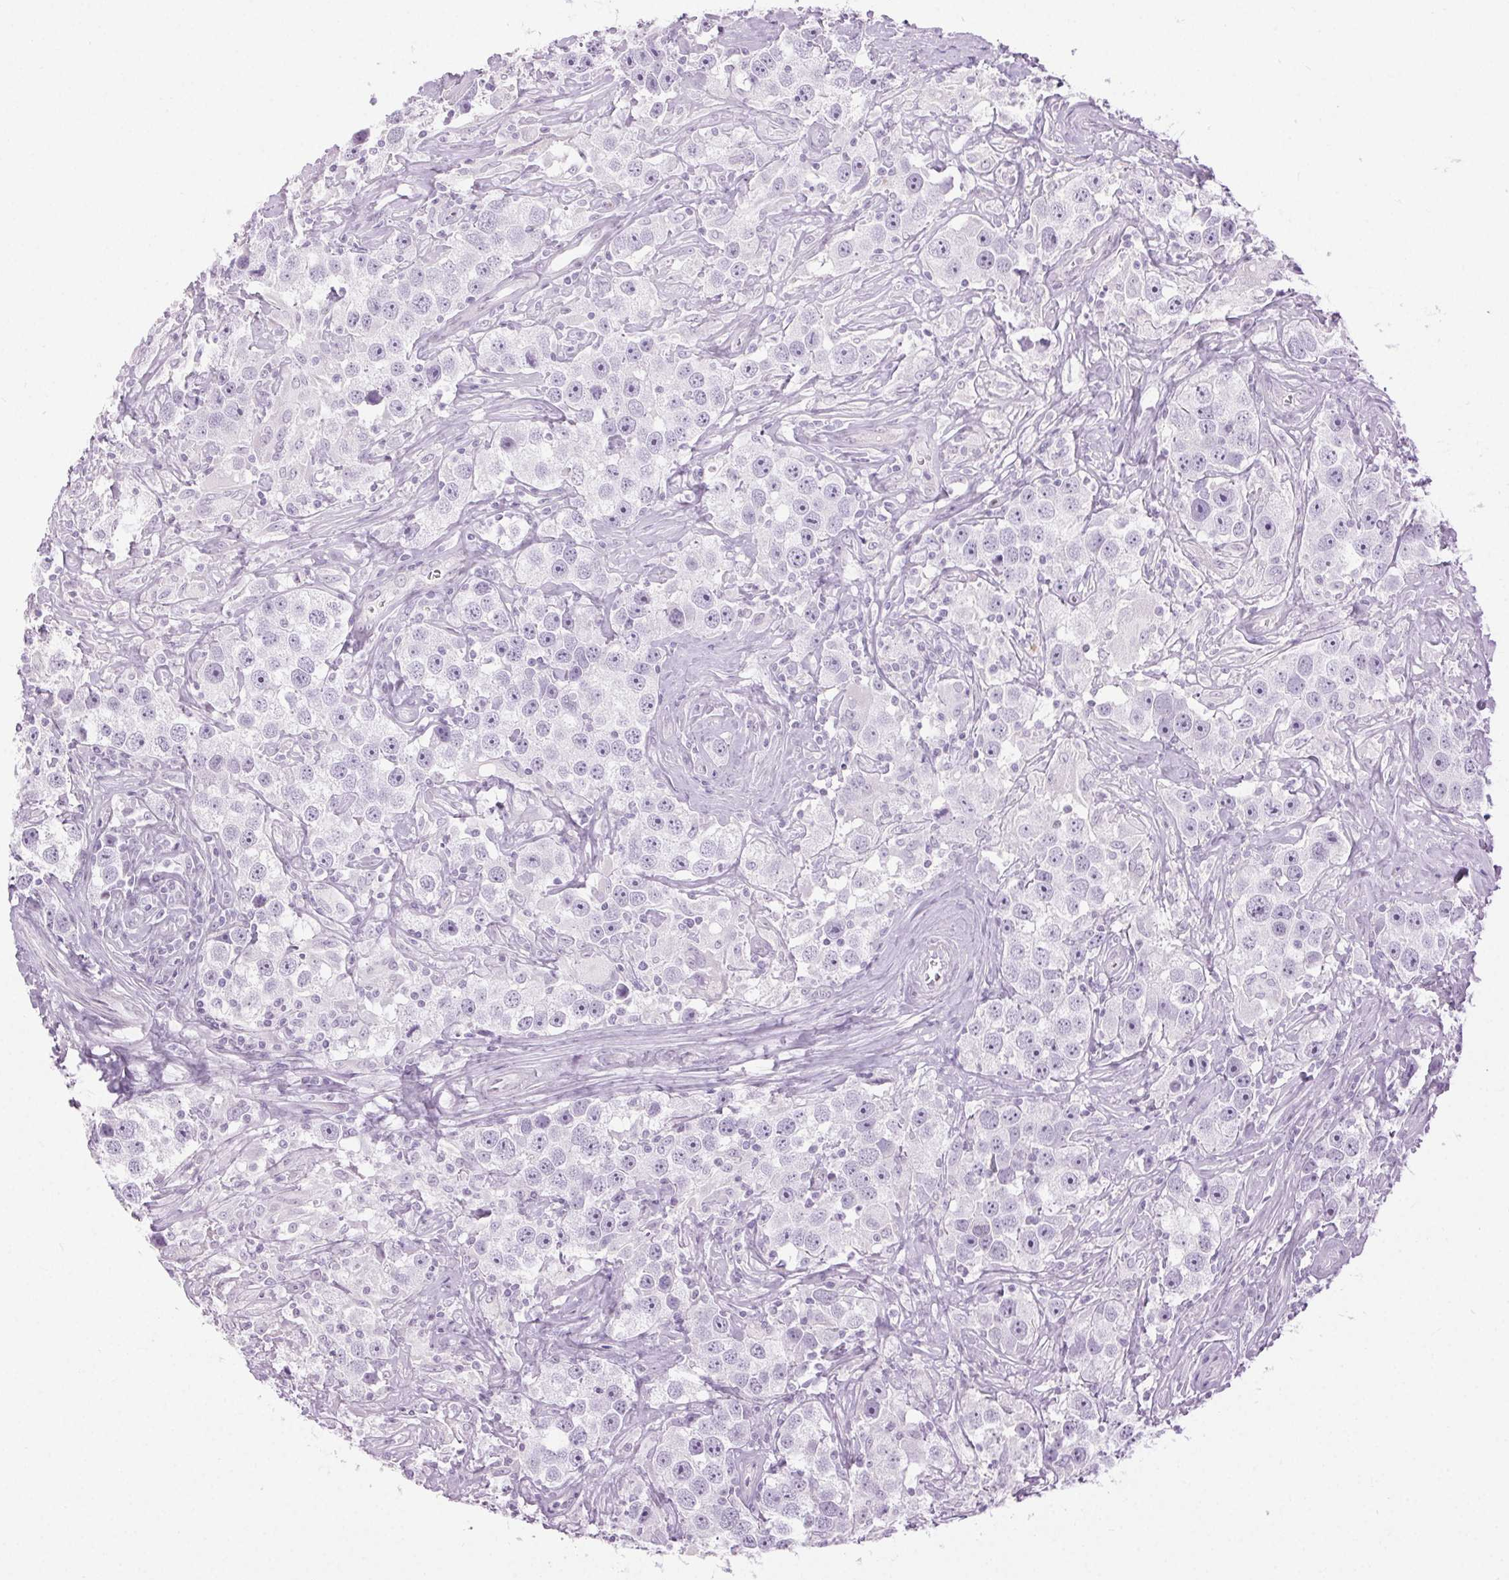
{"staining": {"intensity": "negative", "quantity": "none", "location": "none"}, "tissue": "testis cancer", "cell_type": "Tumor cells", "image_type": "cancer", "snomed": [{"axis": "morphology", "description": "Seminoma, NOS"}, {"axis": "topography", "description": "Testis"}], "caption": "Testis seminoma stained for a protein using immunohistochemistry displays no positivity tumor cells.", "gene": "BEND2", "patient": {"sex": "male", "age": 49}}